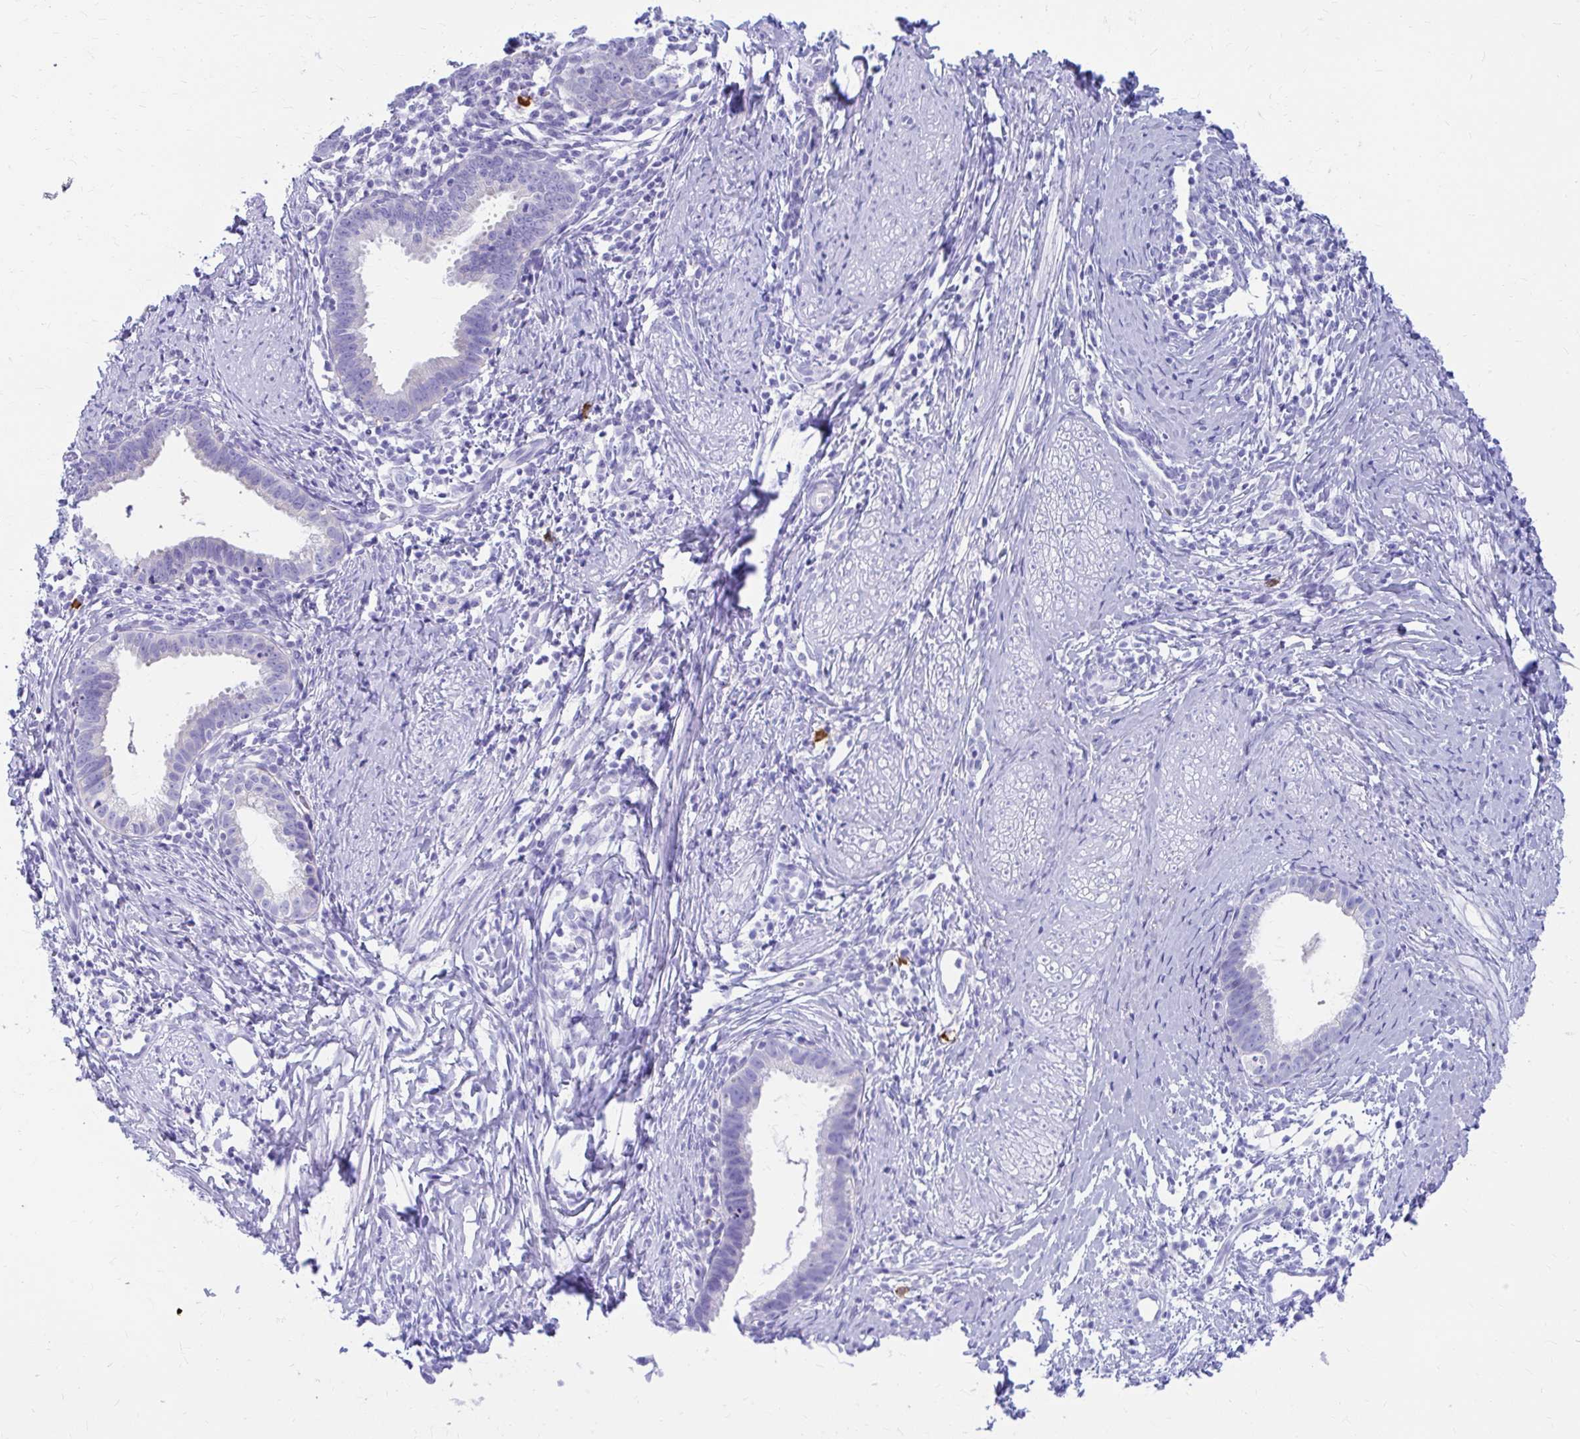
{"staining": {"intensity": "negative", "quantity": "none", "location": "none"}, "tissue": "cervical cancer", "cell_type": "Tumor cells", "image_type": "cancer", "snomed": [{"axis": "morphology", "description": "Adenocarcinoma, NOS"}, {"axis": "topography", "description": "Cervix"}], "caption": "The immunohistochemistry photomicrograph has no significant positivity in tumor cells of cervical cancer tissue.", "gene": "NSG2", "patient": {"sex": "female", "age": 36}}